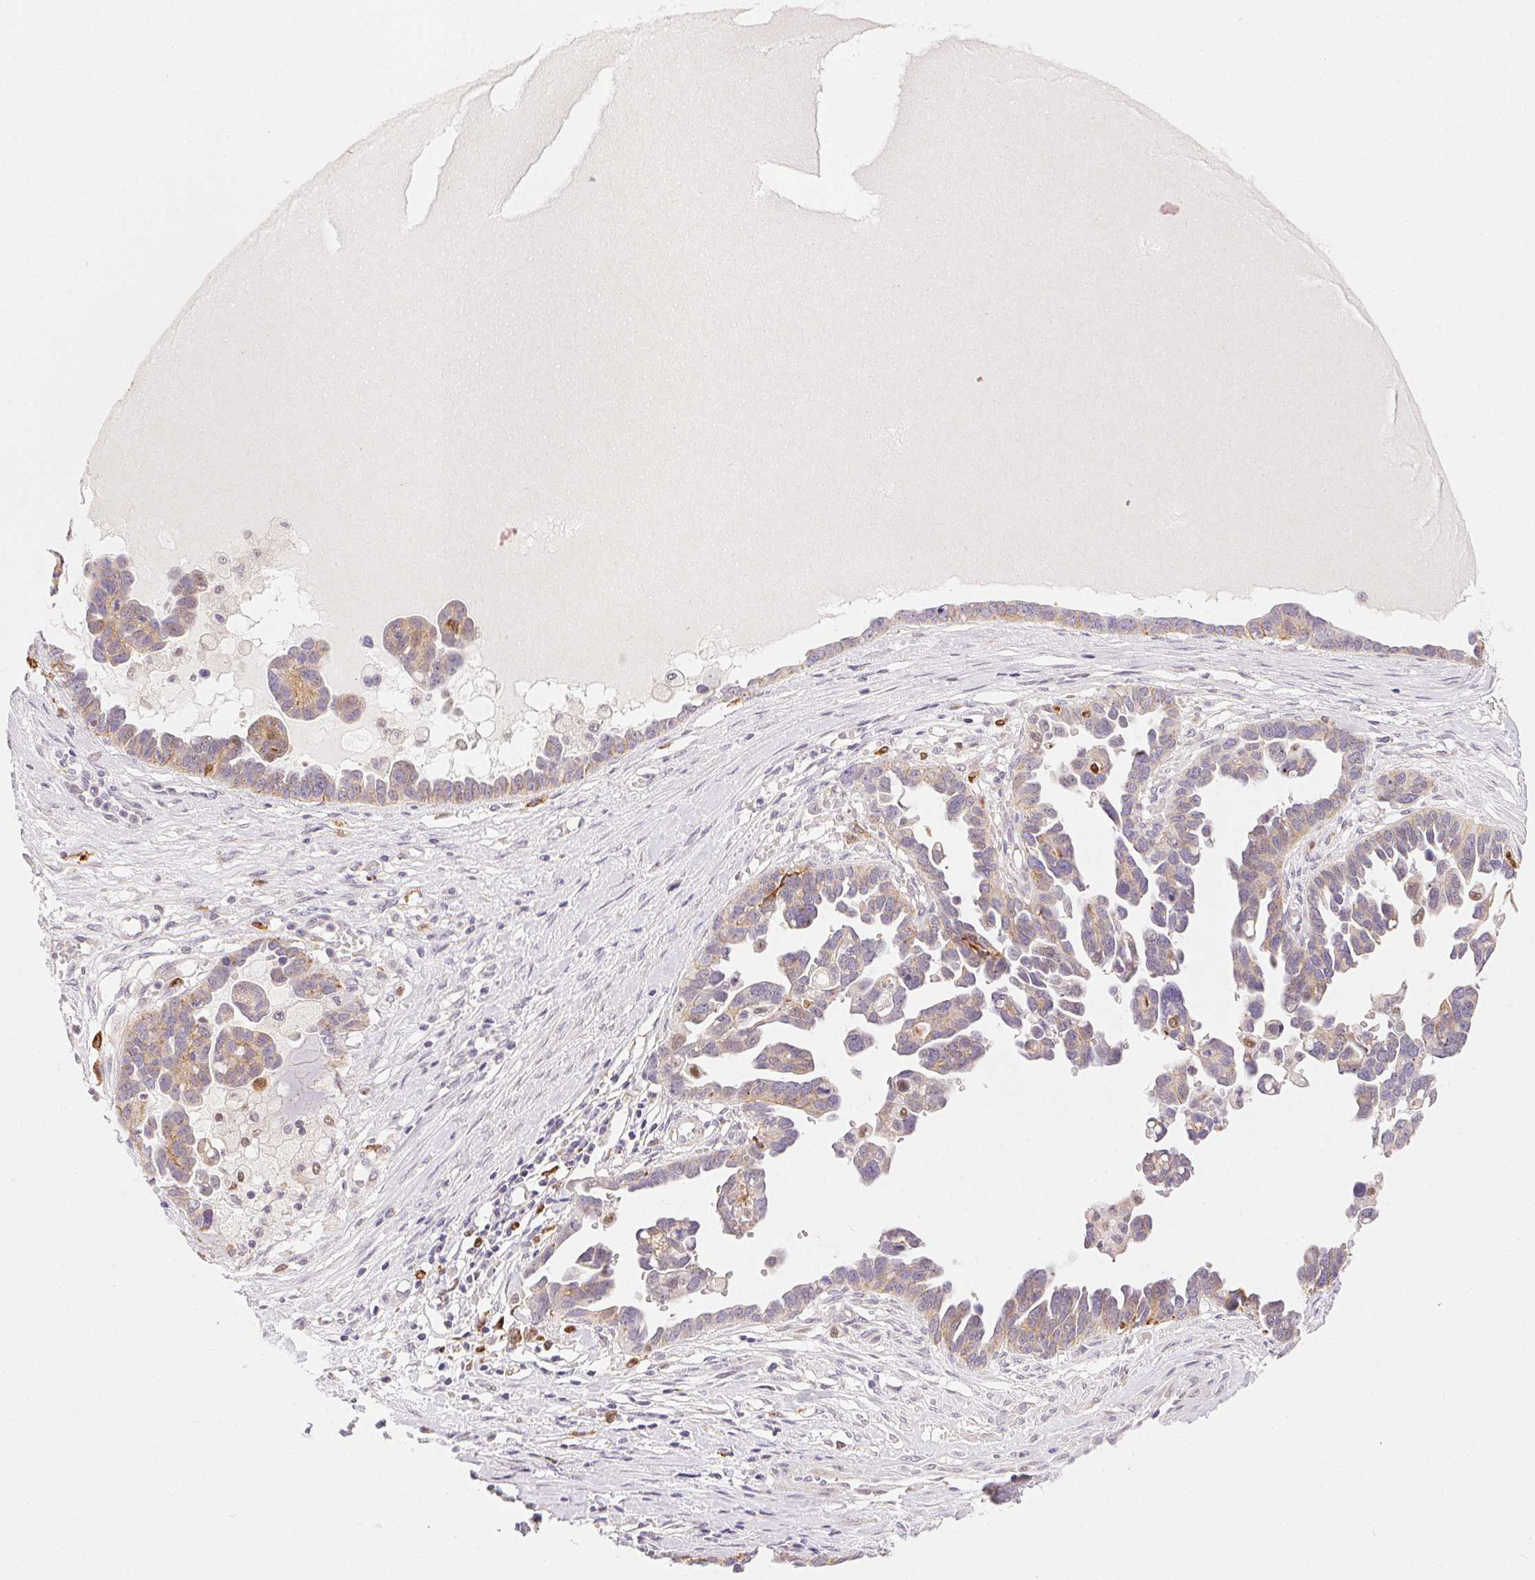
{"staining": {"intensity": "moderate", "quantity": "<25%", "location": "cytoplasmic/membranous"}, "tissue": "ovarian cancer", "cell_type": "Tumor cells", "image_type": "cancer", "snomed": [{"axis": "morphology", "description": "Cystadenocarcinoma, serous, NOS"}, {"axis": "topography", "description": "Ovary"}], "caption": "Moderate cytoplasmic/membranous staining is identified in approximately <25% of tumor cells in serous cystadenocarcinoma (ovarian). Using DAB (3,3'-diaminobenzidine) (brown) and hematoxylin (blue) stains, captured at high magnification using brightfield microscopy.", "gene": "RPGRIP1", "patient": {"sex": "female", "age": 54}}